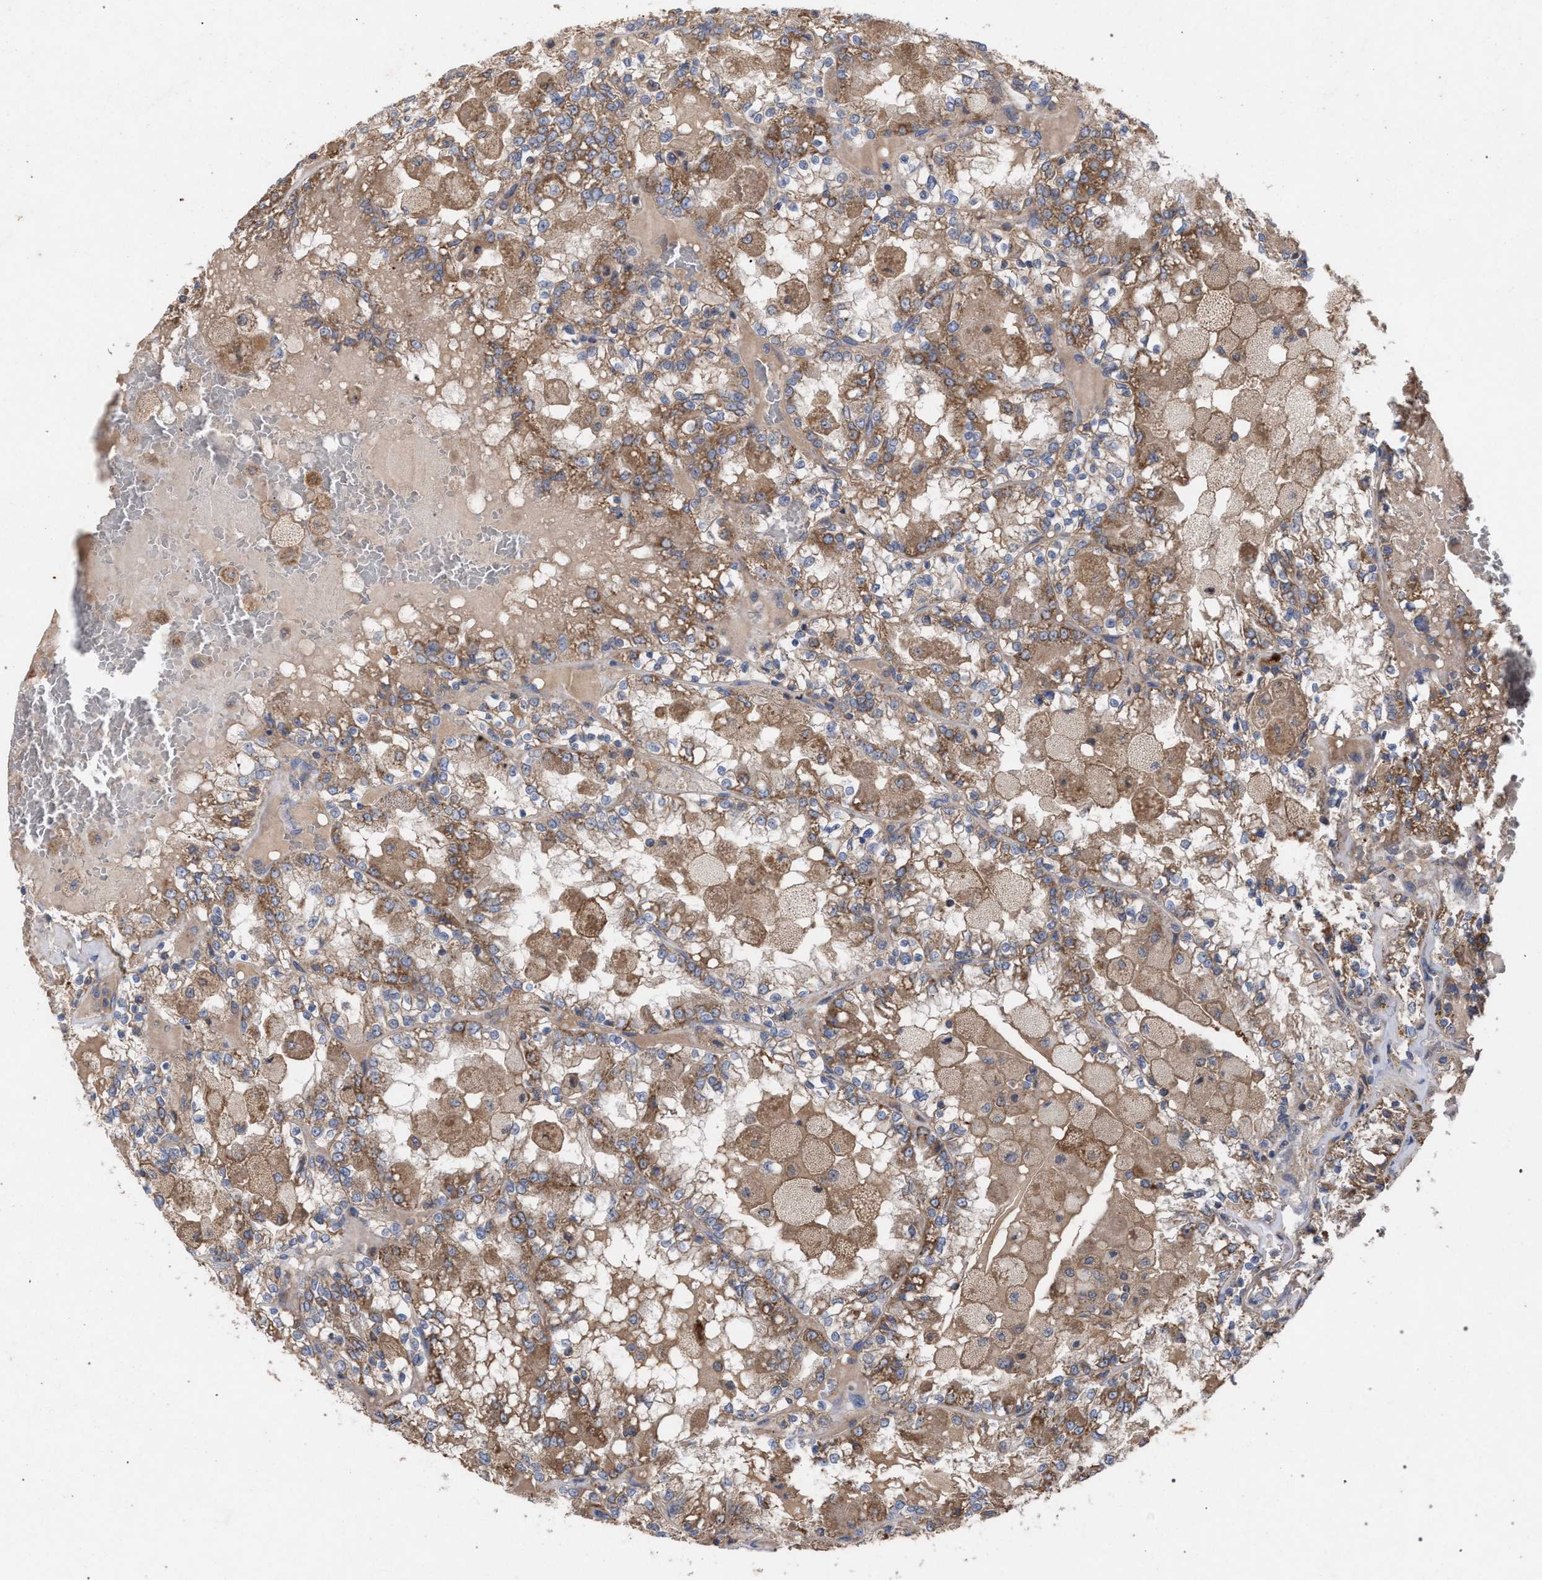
{"staining": {"intensity": "moderate", "quantity": "25%-75%", "location": "cytoplasmic/membranous"}, "tissue": "renal cancer", "cell_type": "Tumor cells", "image_type": "cancer", "snomed": [{"axis": "morphology", "description": "Adenocarcinoma, NOS"}, {"axis": "topography", "description": "Kidney"}], "caption": "Protein expression analysis of human renal adenocarcinoma reveals moderate cytoplasmic/membranous staining in approximately 25%-75% of tumor cells. (DAB (3,3'-diaminobenzidine) IHC, brown staining for protein, blue staining for nuclei).", "gene": "BCL2L12", "patient": {"sex": "female", "age": 56}}